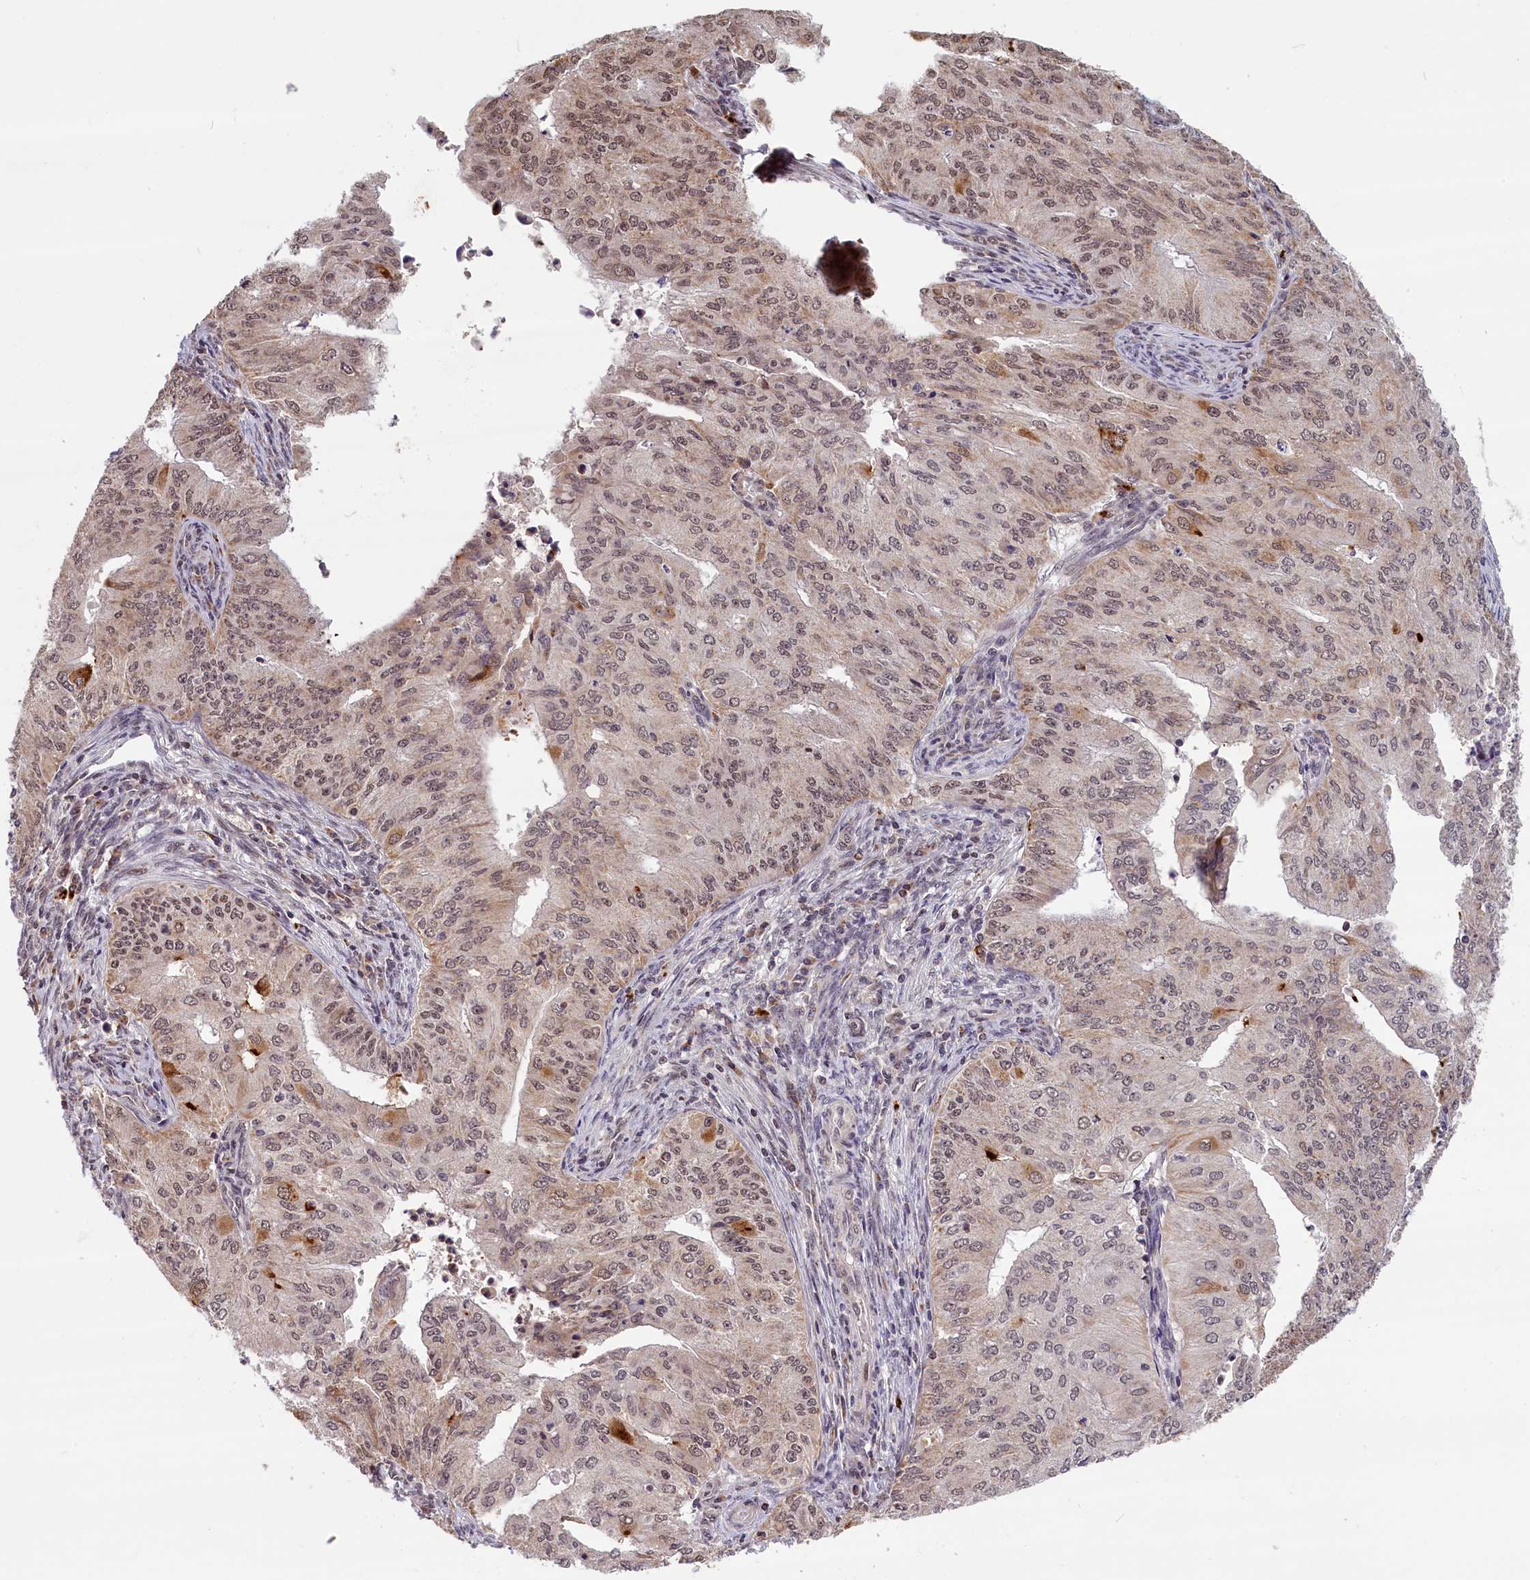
{"staining": {"intensity": "weak", "quantity": ">75%", "location": "cytoplasmic/membranous,nuclear"}, "tissue": "endometrial cancer", "cell_type": "Tumor cells", "image_type": "cancer", "snomed": [{"axis": "morphology", "description": "Adenocarcinoma, NOS"}, {"axis": "topography", "description": "Endometrium"}], "caption": "Approximately >75% of tumor cells in endometrial cancer exhibit weak cytoplasmic/membranous and nuclear protein expression as visualized by brown immunohistochemical staining.", "gene": "KCNK6", "patient": {"sex": "female", "age": 50}}